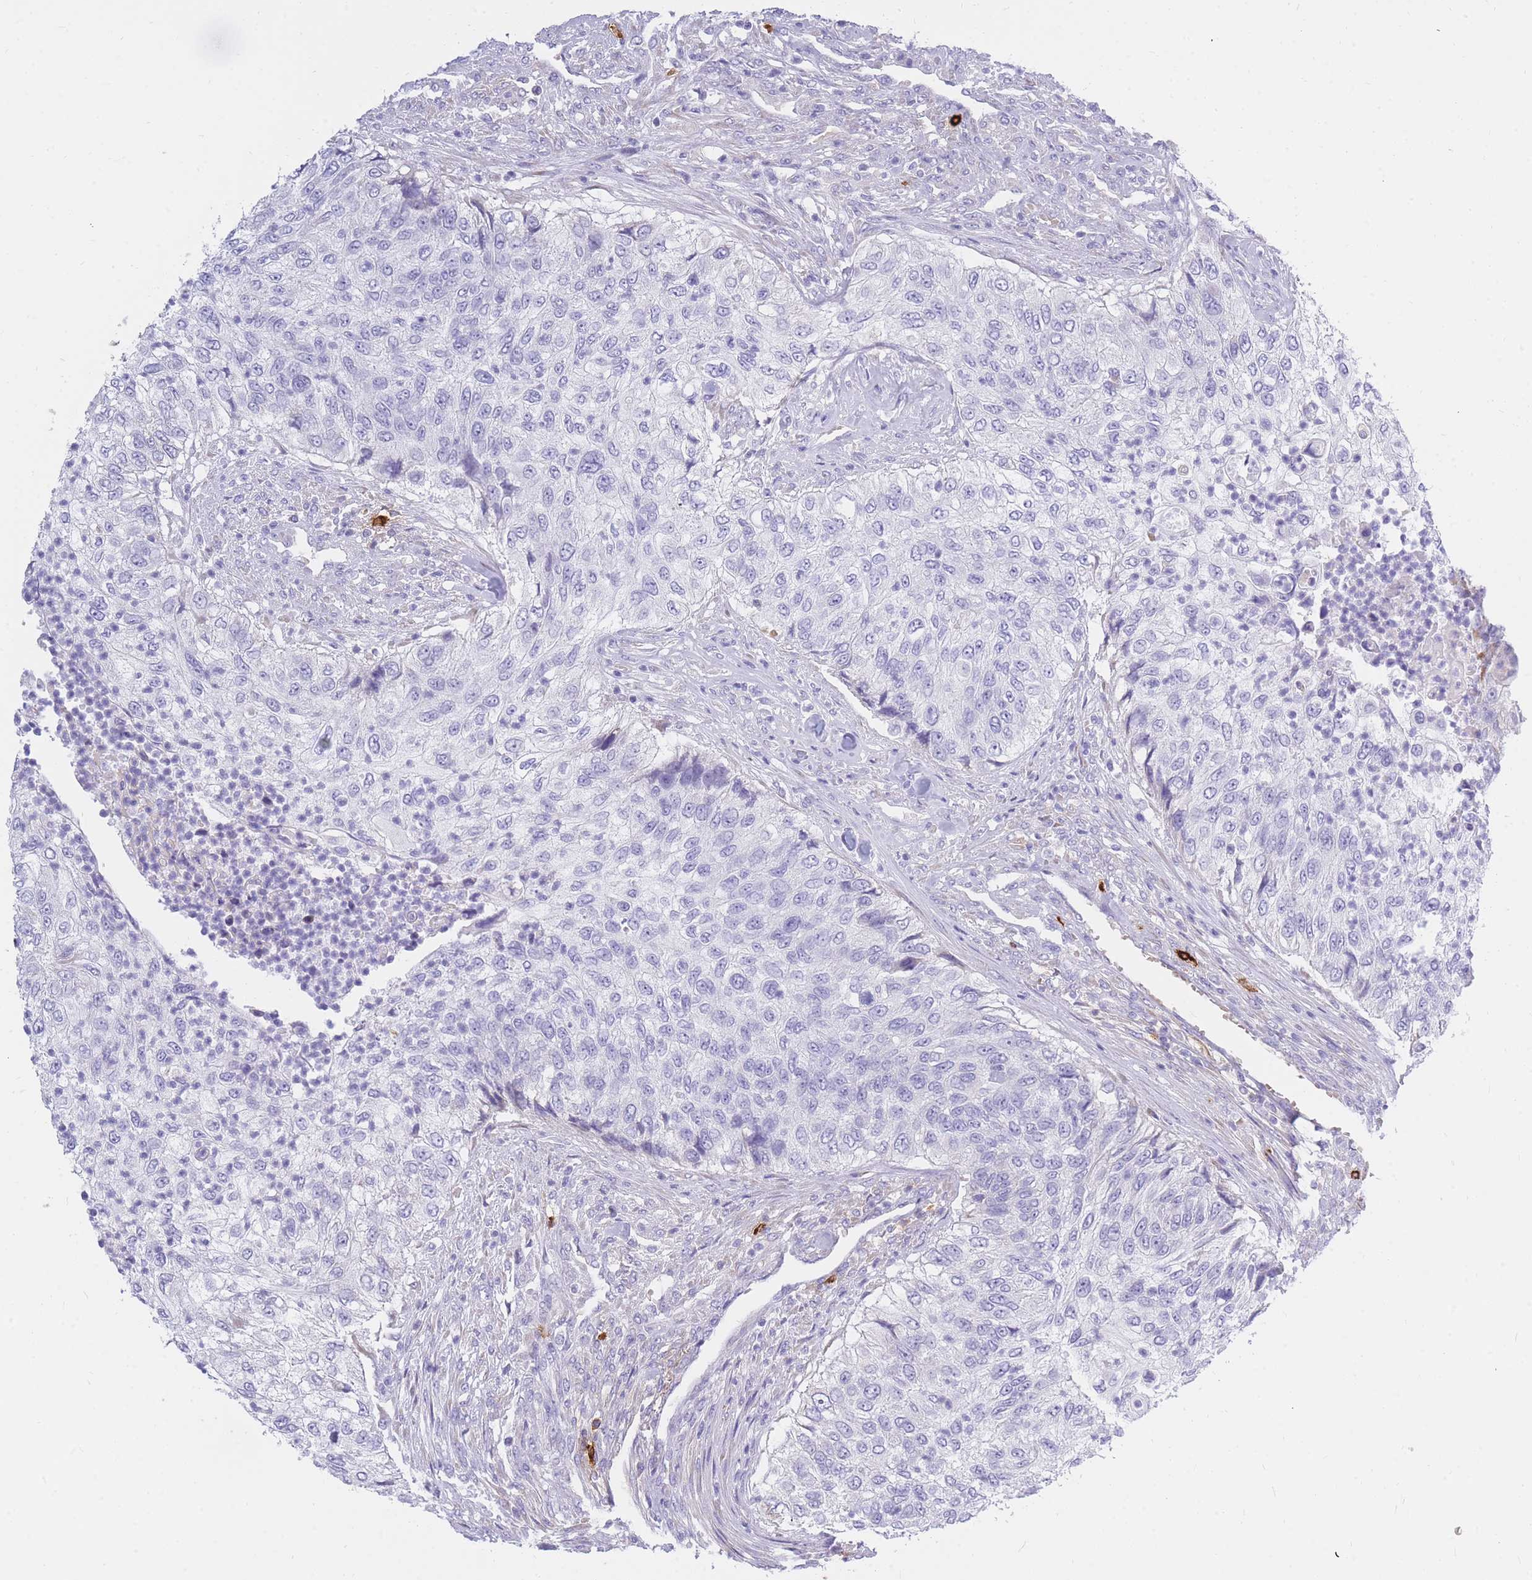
{"staining": {"intensity": "negative", "quantity": "none", "location": "none"}, "tissue": "urothelial cancer", "cell_type": "Tumor cells", "image_type": "cancer", "snomed": [{"axis": "morphology", "description": "Urothelial carcinoma, High grade"}, {"axis": "topography", "description": "Urinary bladder"}], "caption": "Immunohistochemistry micrograph of neoplastic tissue: urothelial carcinoma (high-grade) stained with DAB (3,3'-diaminobenzidine) reveals no significant protein staining in tumor cells.", "gene": "TPSD1", "patient": {"sex": "female", "age": 60}}